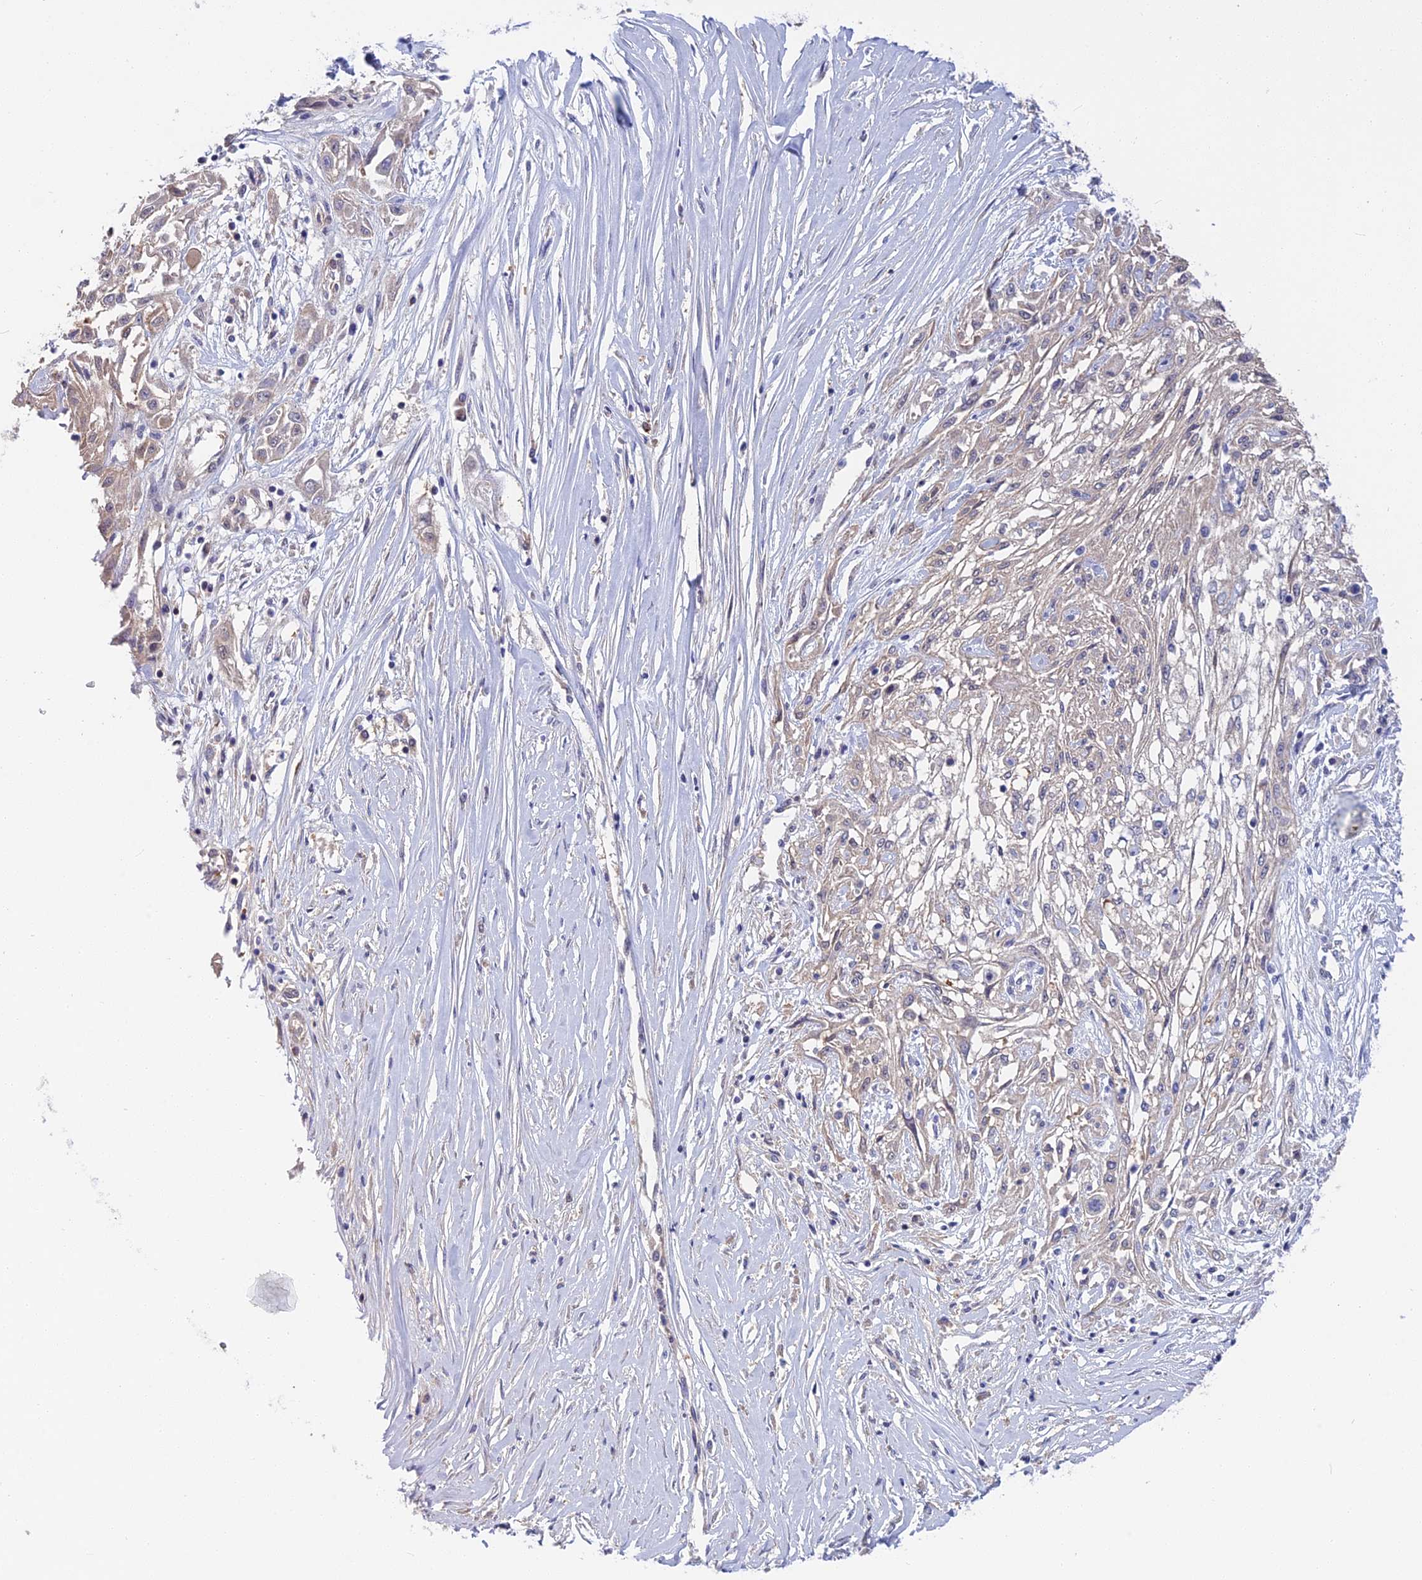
{"staining": {"intensity": "negative", "quantity": "none", "location": "none"}, "tissue": "skin cancer", "cell_type": "Tumor cells", "image_type": "cancer", "snomed": [{"axis": "morphology", "description": "Squamous cell carcinoma, NOS"}, {"axis": "morphology", "description": "Squamous cell carcinoma, metastatic, NOS"}, {"axis": "topography", "description": "Skin"}, {"axis": "topography", "description": "Lymph node"}], "caption": "IHC of human skin metastatic squamous cell carcinoma demonstrates no expression in tumor cells.", "gene": "SNAP91", "patient": {"sex": "male", "age": 75}}